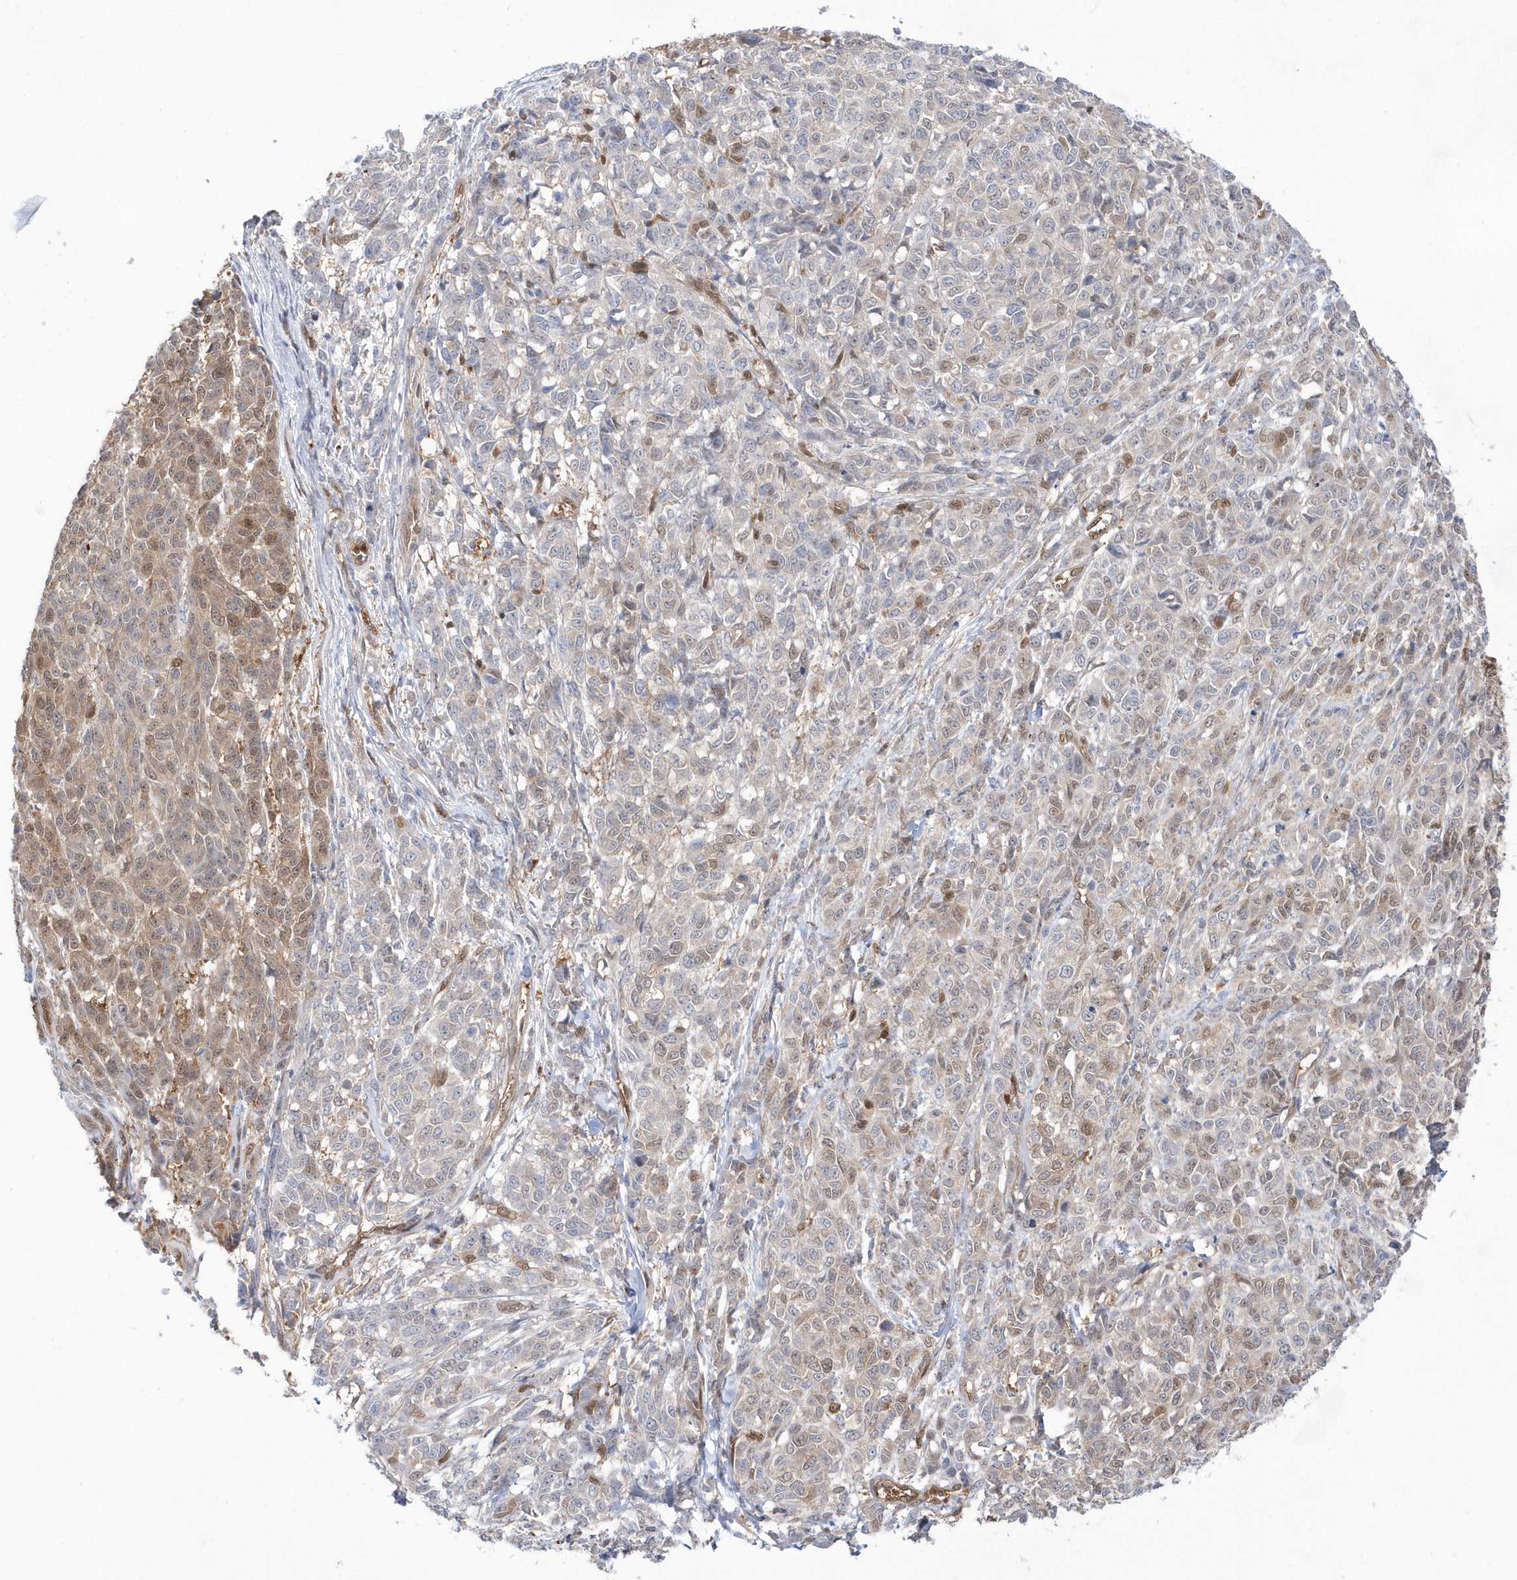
{"staining": {"intensity": "moderate", "quantity": "<25%", "location": "cytoplasmic/membranous,nuclear"}, "tissue": "melanoma", "cell_type": "Tumor cells", "image_type": "cancer", "snomed": [{"axis": "morphology", "description": "Malignant melanoma, NOS"}, {"axis": "topography", "description": "Skin"}], "caption": "Immunohistochemistry (IHC) staining of melanoma, which demonstrates low levels of moderate cytoplasmic/membranous and nuclear expression in about <25% of tumor cells indicating moderate cytoplasmic/membranous and nuclear protein expression. The staining was performed using DAB (brown) for protein detection and nuclei were counterstained in hematoxylin (blue).", "gene": "BDH2", "patient": {"sex": "male", "age": 49}}